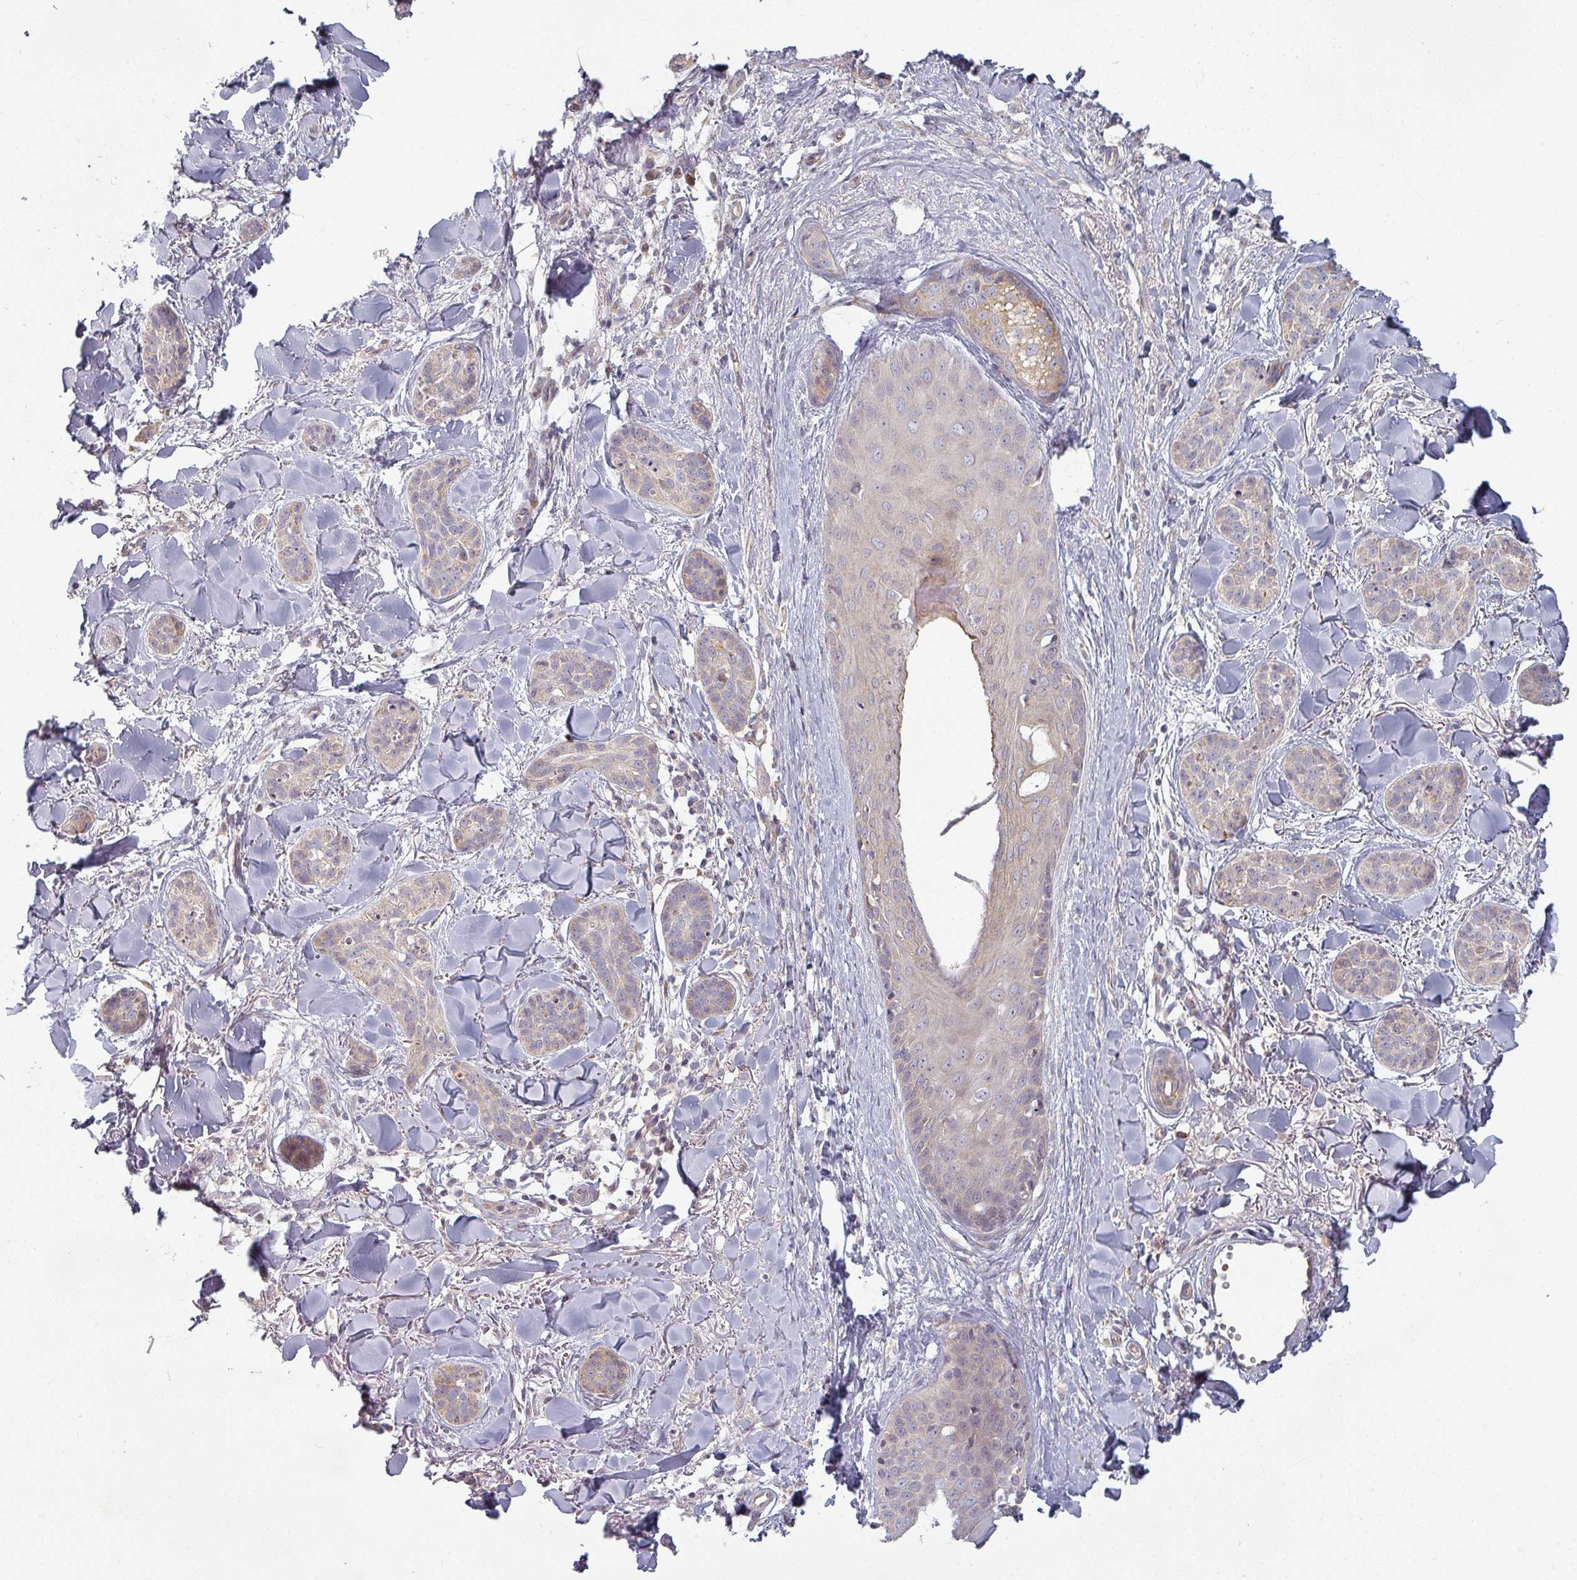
{"staining": {"intensity": "negative", "quantity": "none", "location": "none"}, "tissue": "skin cancer", "cell_type": "Tumor cells", "image_type": "cancer", "snomed": [{"axis": "morphology", "description": "Basal cell carcinoma"}, {"axis": "topography", "description": "Skin"}], "caption": "This photomicrograph is of skin cancer stained with IHC to label a protein in brown with the nuclei are counter-stained blue. There is no staining in tumor cells.", "gene": "PLEKHJ1", "patient": {"sex": "male", "age": 52}}